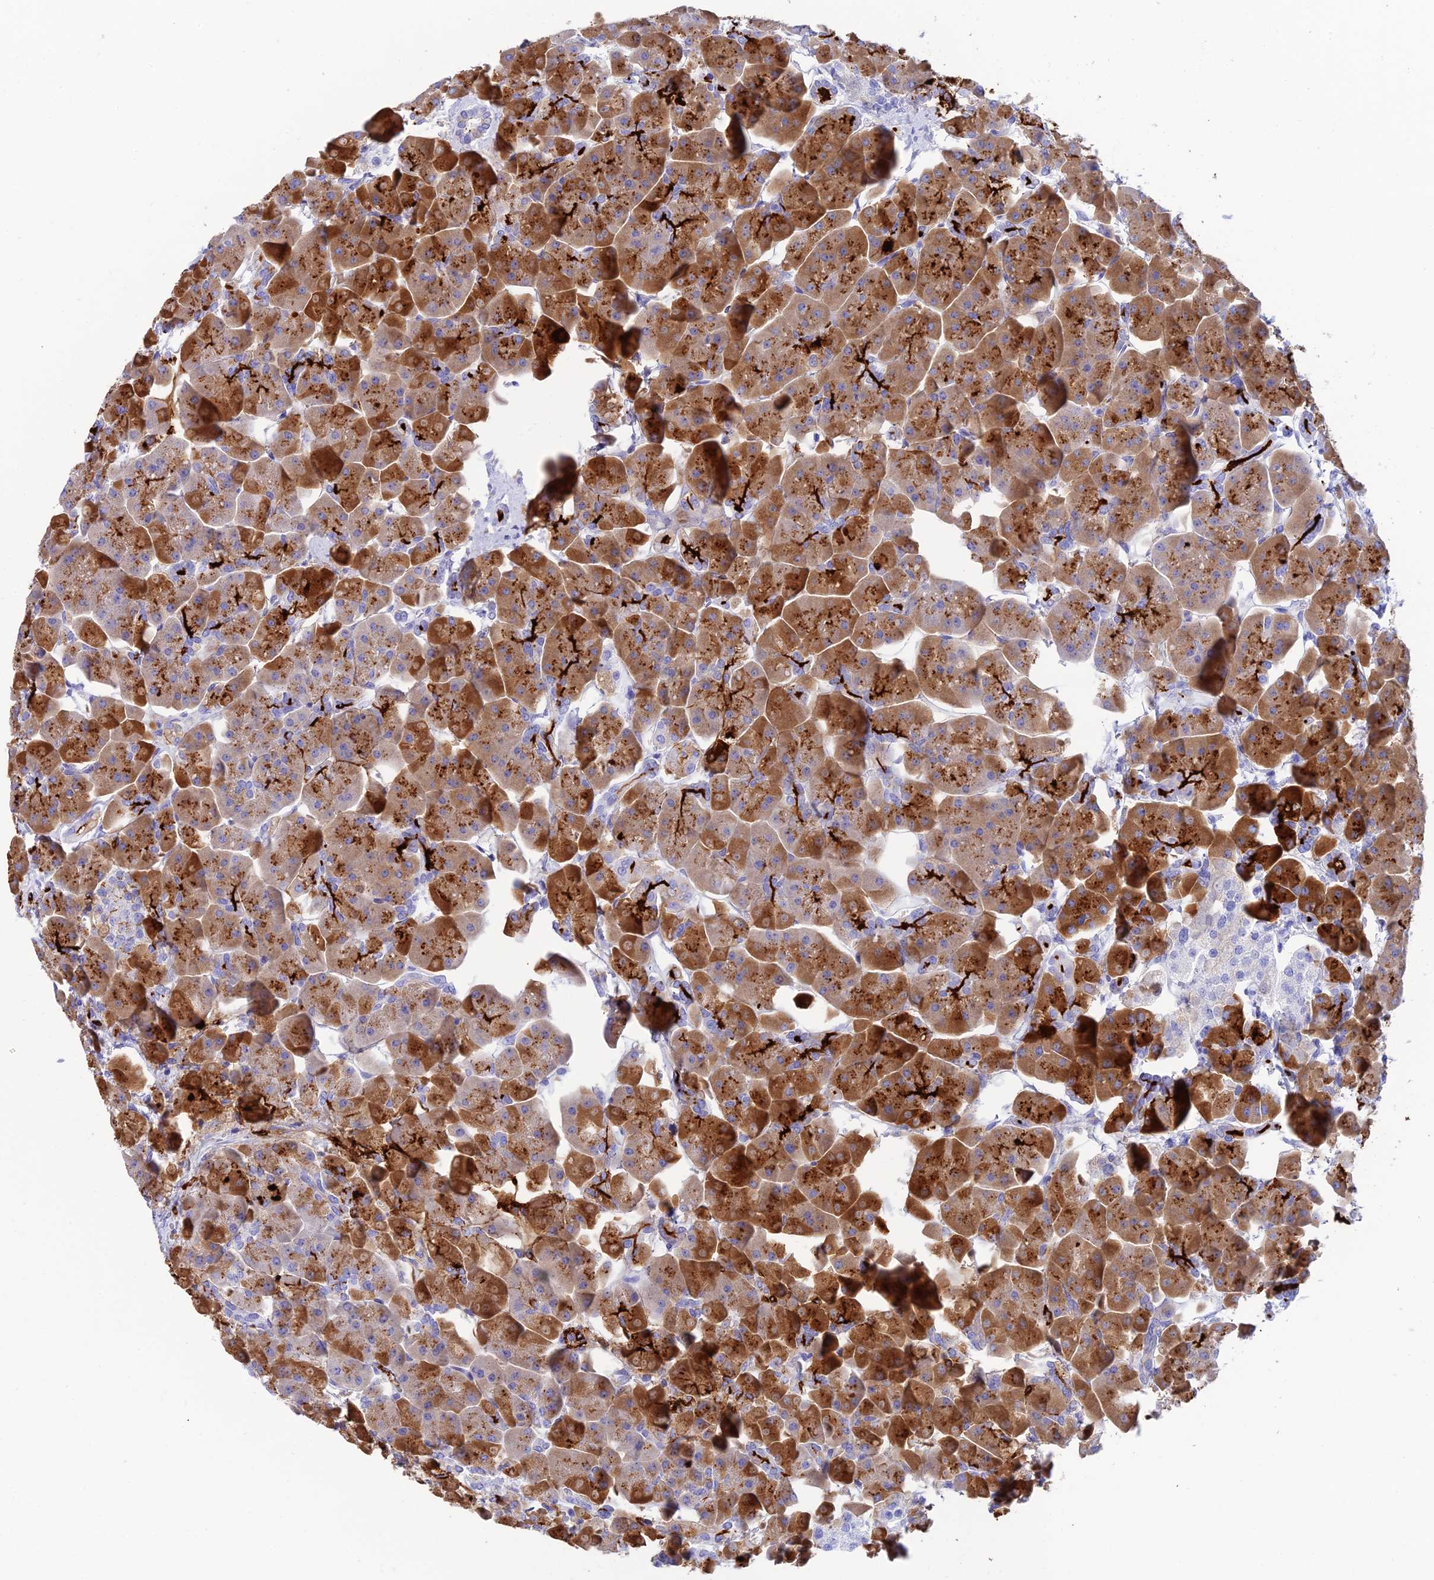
{"staining": {"intensity": "strong", "quantity": ">75%", "location": "cytoplasmic/membranous"}, "tissue": "pancreas", "cell_type": "Exocrine glandular cells", "image_type": "normal", "snomed": [{"axis": "morphology", "description": "Normal tissue, NOS"}, {"axis": "topography", "description": "Pancreas"}], "caption": "Protein expression analysis of normal pancreas shows strong cytoplasmic/membranous expression in about >75% of exocrine glandular cells. (Stains: DAB (3,3'-diaminobenzidine) in brown, nuclei in blue, Microscopy: brightfield microscopy at high magnification).", "gene": "REG1A", "patient": {"sex": "male", "age": 66}}